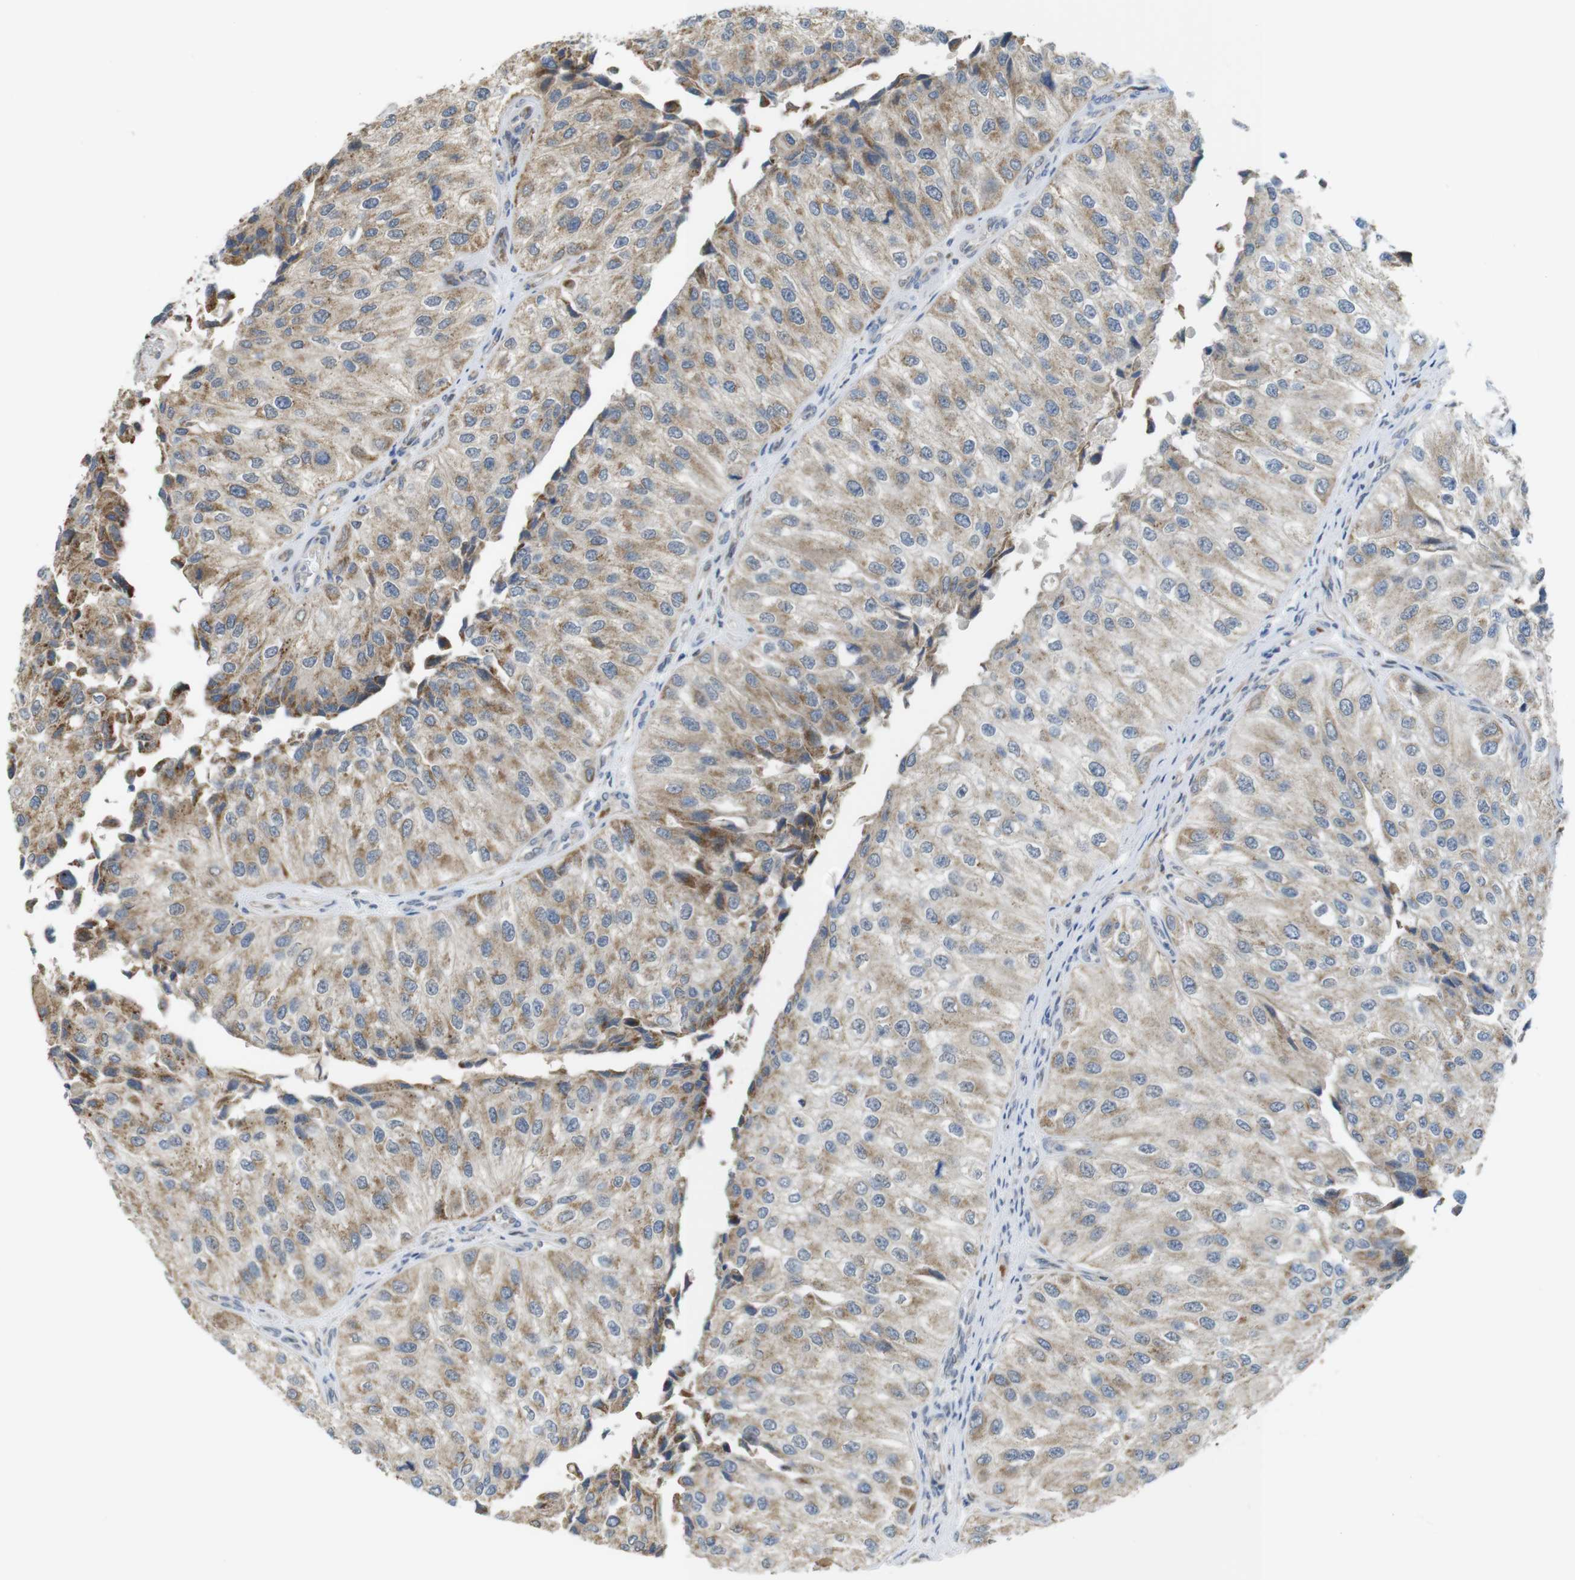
{"staining": {"intensity": "moderate", "quantity": ">75%", "location": "cytoplasmic/membranous"}, "tissue": "urothelial cancer", "cell_type": "Tumor cells", "image_type": "cancer", "snomed": [{"axis": "morphology", "description": "Urothelial carcinoma, High grade"}, {"axis": "topography", "description": "Kidney"}, {"axis": "topography", "description": "Urinary bladder"}], "caption": "Tumor cells demonstrate medium levels of moderate cytoplasmic/membranous expression in approximately >75% of cells in high-grade urothelial carcinoma. The staining is performed using DAB brown chromogen to label protein expression. The nuclei are counter-stained blue using hematoxylin.", "gene": "MARCHF1", "patient": {"sex": "male", "age": 77}}